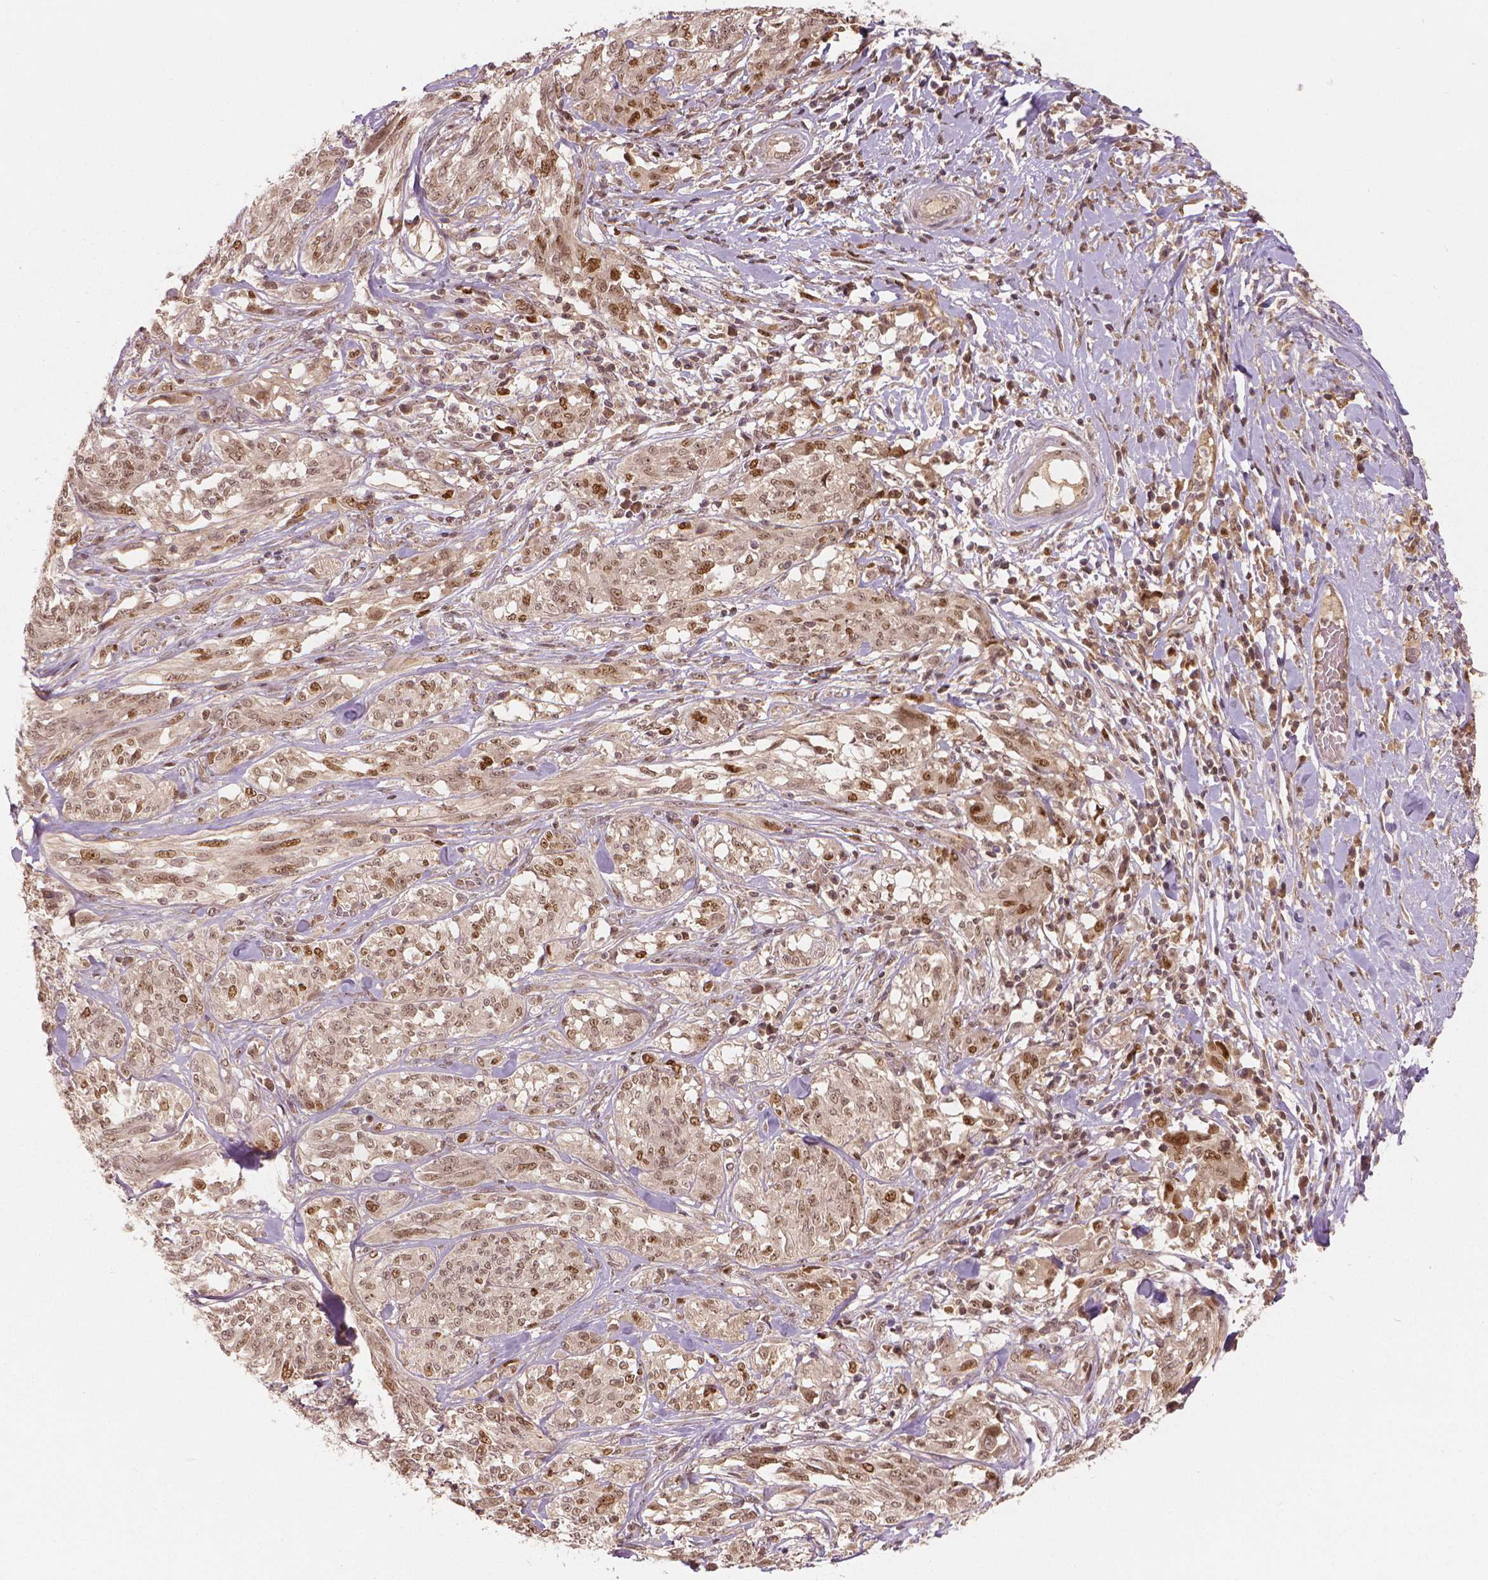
{"staining": {"intensity": "moderate", "quantity": ">75%", "location": "nuclear"}, "tissue": "melanoma", "cell_type": "Tumor cells", "image_type": "cancer", "snomed": [{"axis": "morphology", "description": "Malignant melanoma, NOS"}, {"axis": "topography", "description": "Skin"}], "caption": "Immunohistochemistry (IHC) of human melanoma reveals medium levels of moderate nuclear staining in about >75% of tumor cells. (IHC, brightfield microscopy, high magnification).", "gene": "NSD2", "patient": {"sex": "female", "age": 91}}